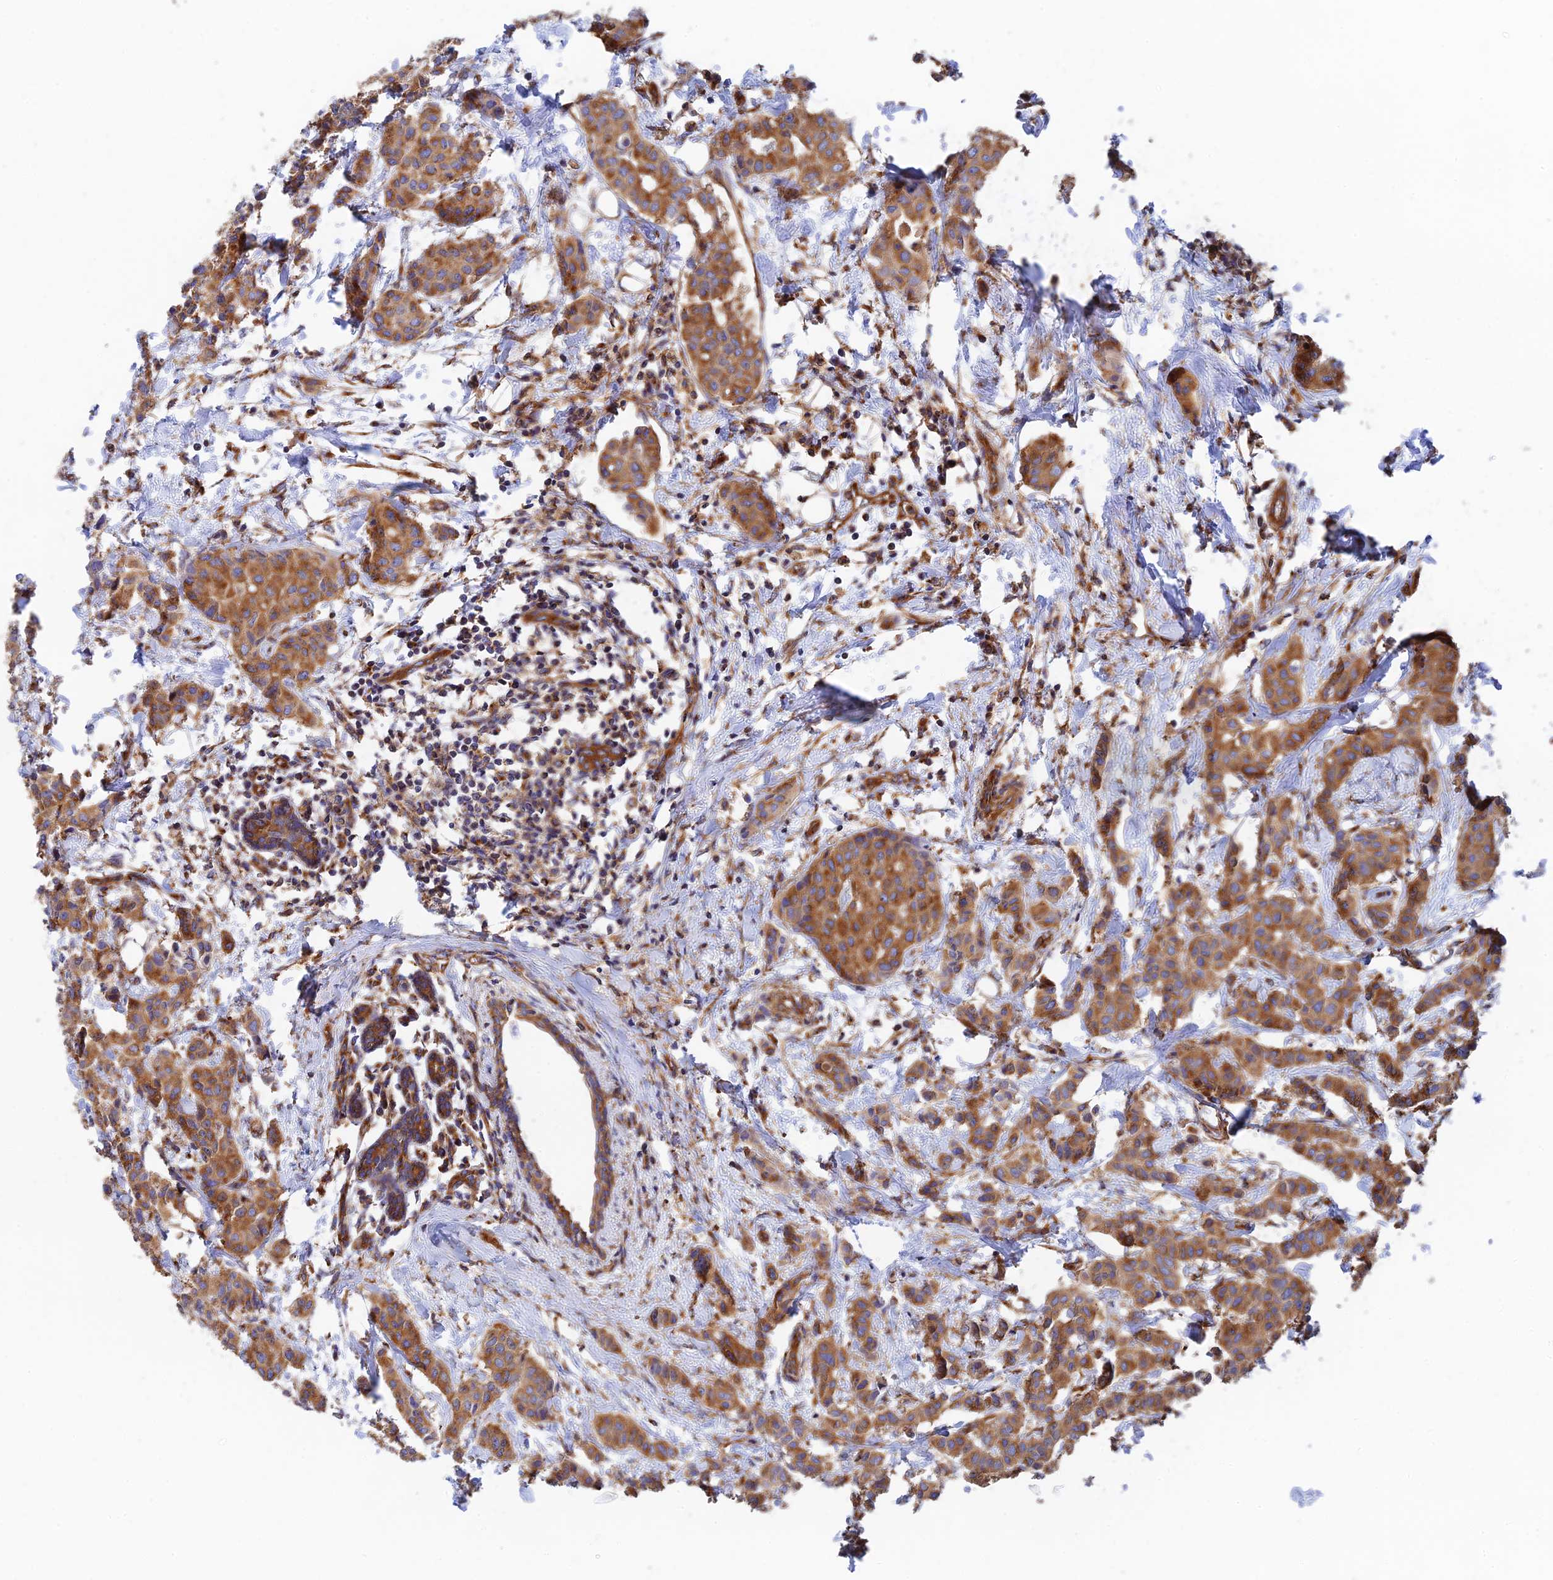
{"staining": {"intensity": "strong", "quantity": ">75%", "location": "cytoplasmic/membranous"}, "tissue": "breast cancer", "cell_type": "Tumor cells", "image_type": "cancer", "snomed": [{"axis": "morphology", "description": "Duct carcinoma"}, {"axis": "topography", "description": "Breast"}], "caption": "Protein positivity by IHC demonstrates strong cytoplasmic/membranous expression in approximately >75% of tumor cells in breast cancer.", "gene": "DCTN2", "patient": {"sex": "female", "age": 40}}